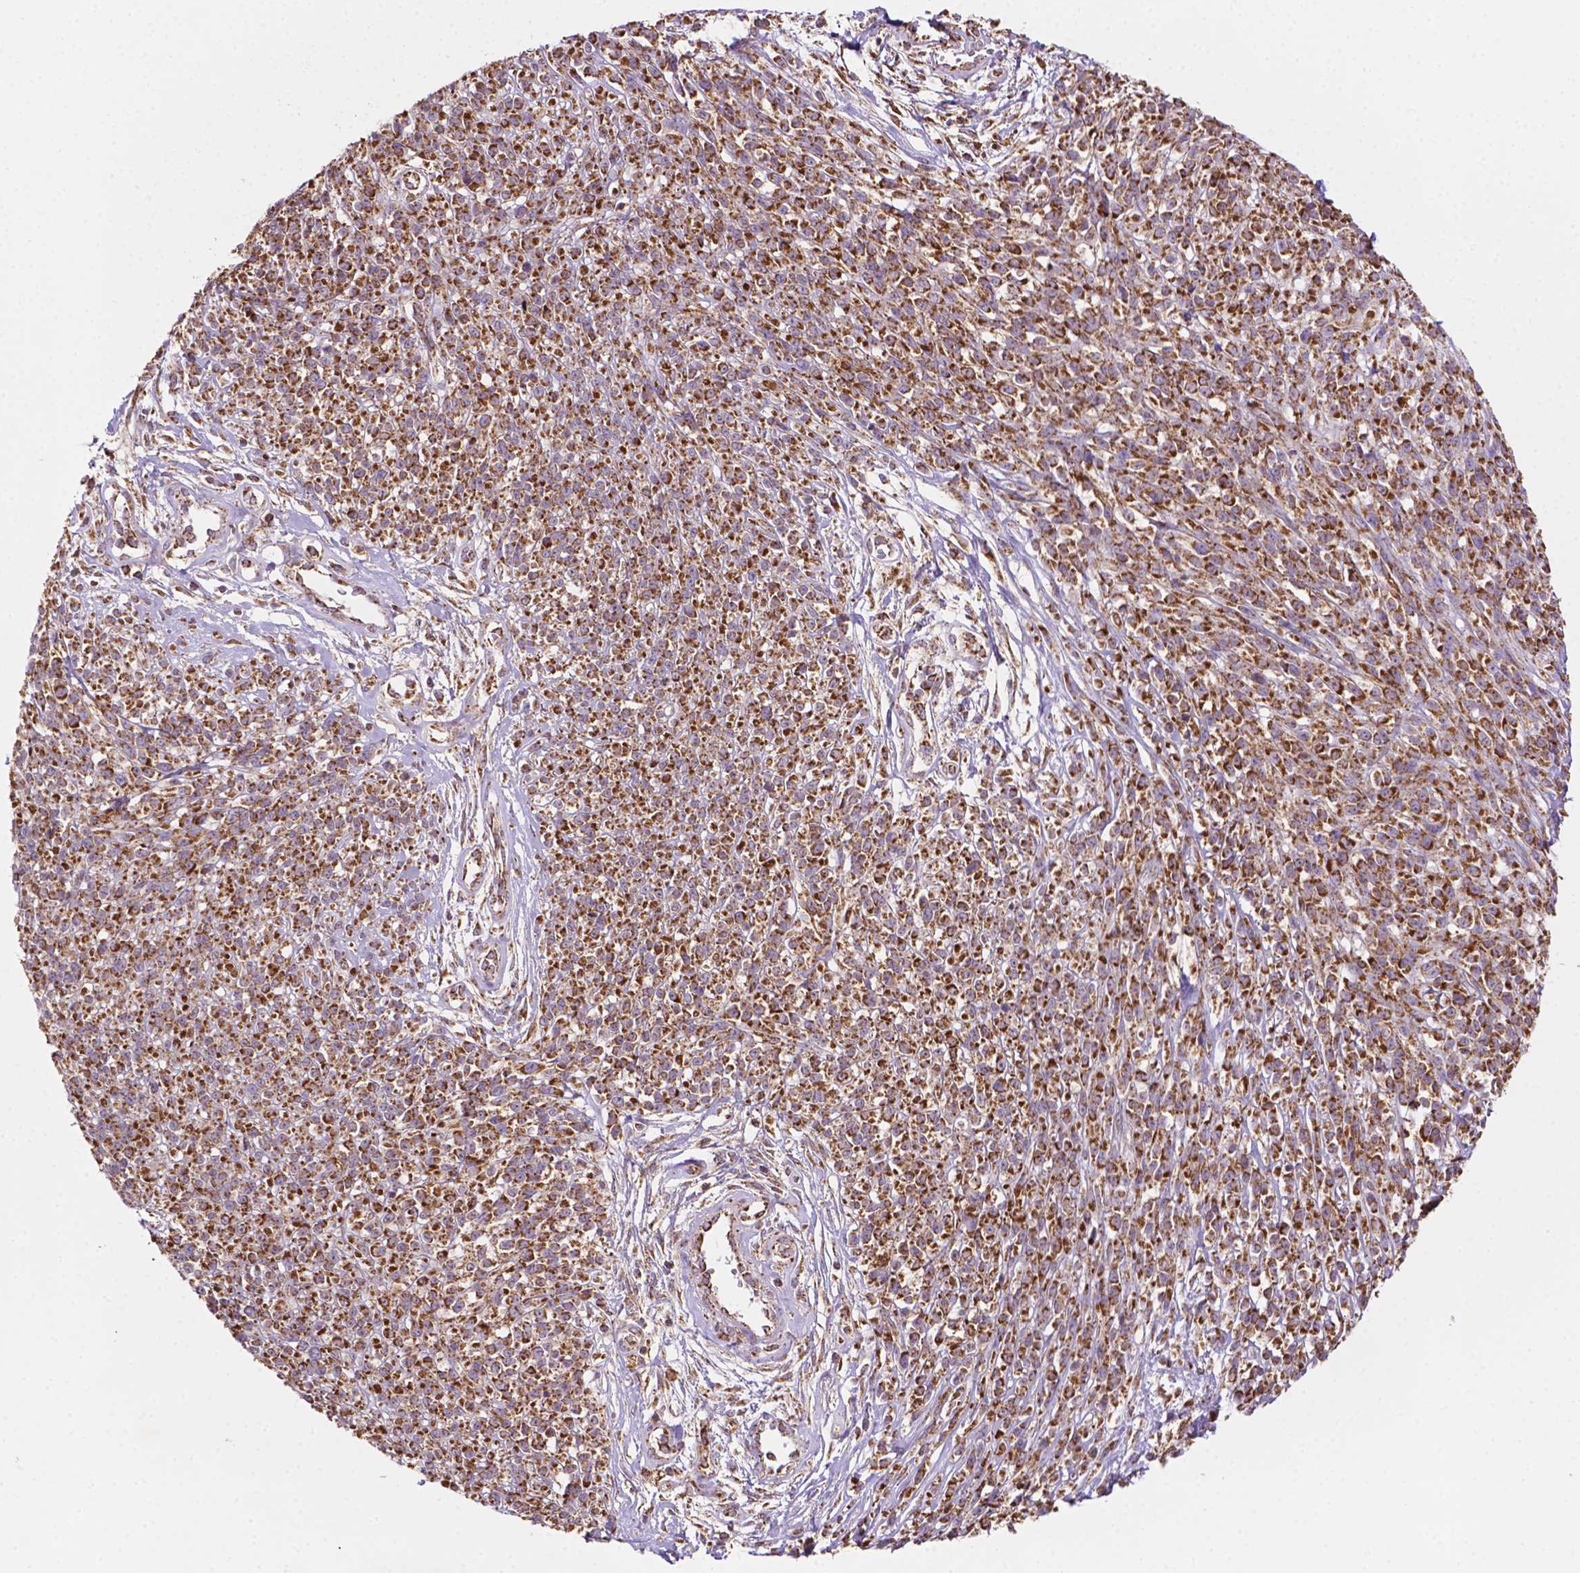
{"staining": {"intensity": "strong", "quantity": ">75%", "location": "cytoplasmic/membranous"}, "tissue": "melanoma", "cell_type": "Tumor cells", "image_type": "cancer", "snomed": [{"axis": "morphology", "description": "Malignant melanoma, NOS"}, {"axis": "topography", "description": "Skin"}, {"axis": "topography", "description": "Skin of trunk"}], "caption": "Immunohistochemistry (IHC) photomicrograph of human malignant melanoma stained for a protein (brown), which displays high levels of strong cytoplasmic/membranous expression in about >75% of tumor cells.", "gene": "ILVBL", "patient": {"sex": "male", "age": 74}}